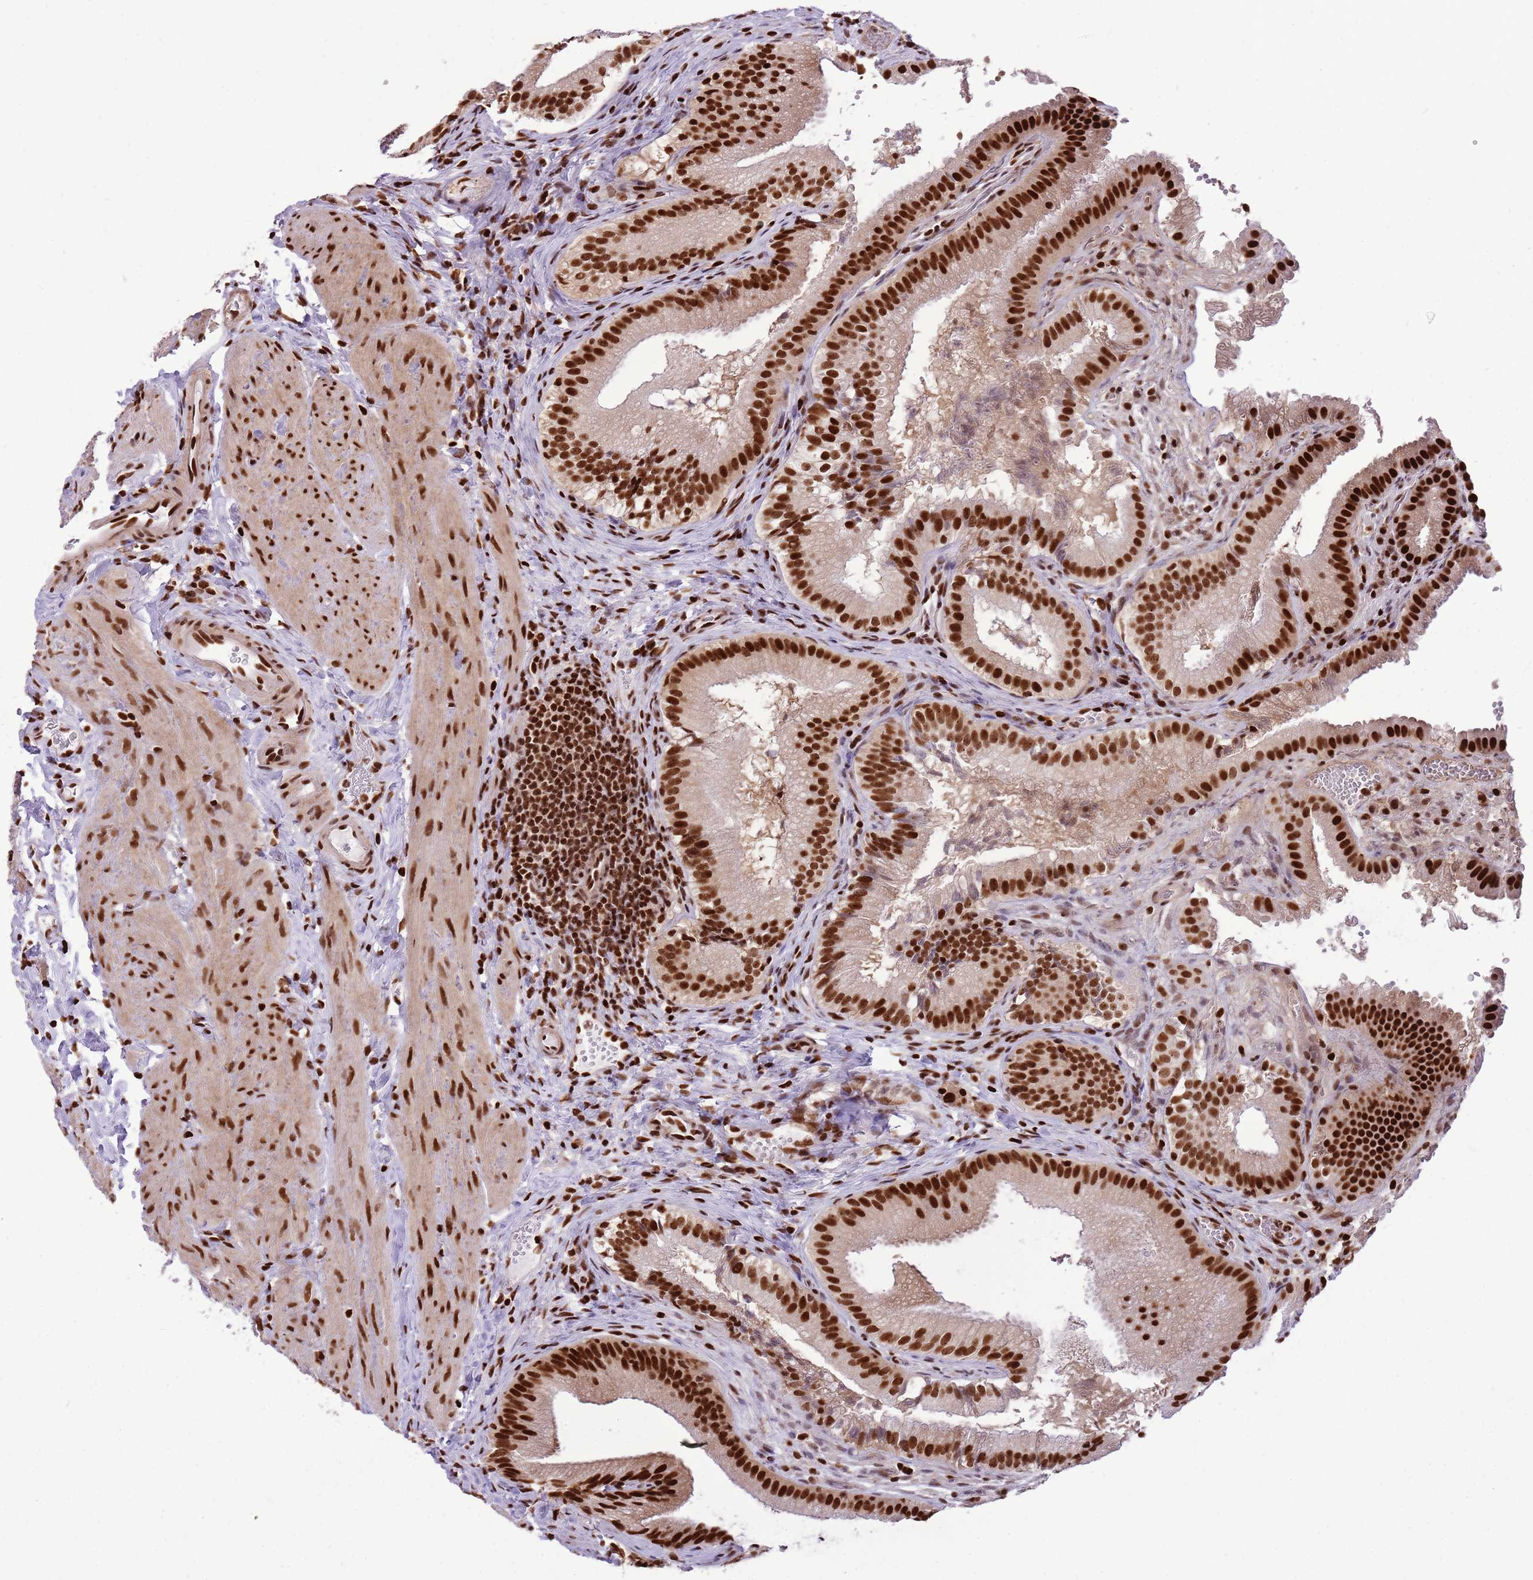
{"staining": {"intensity": "strong", "quantity": ">75%", "location": "nuclear"}, "tissue": "gallbladder", "cell_type": "Glandular cells", "image_type": "normal", "snomed": [{"axis": "morphology", "description": "Normal tissue, NOS"}, {"axis": "topography", "description": "Gallbladder"}], "caption": "A histopathology image showing strong nuclear staining in about >75% of glandular cells in unremarkable gallbladder, as visualized by brown immunohistochemical staining.", "gene": "WASHC4", "patient": {"sex": "female", "age": 30}}